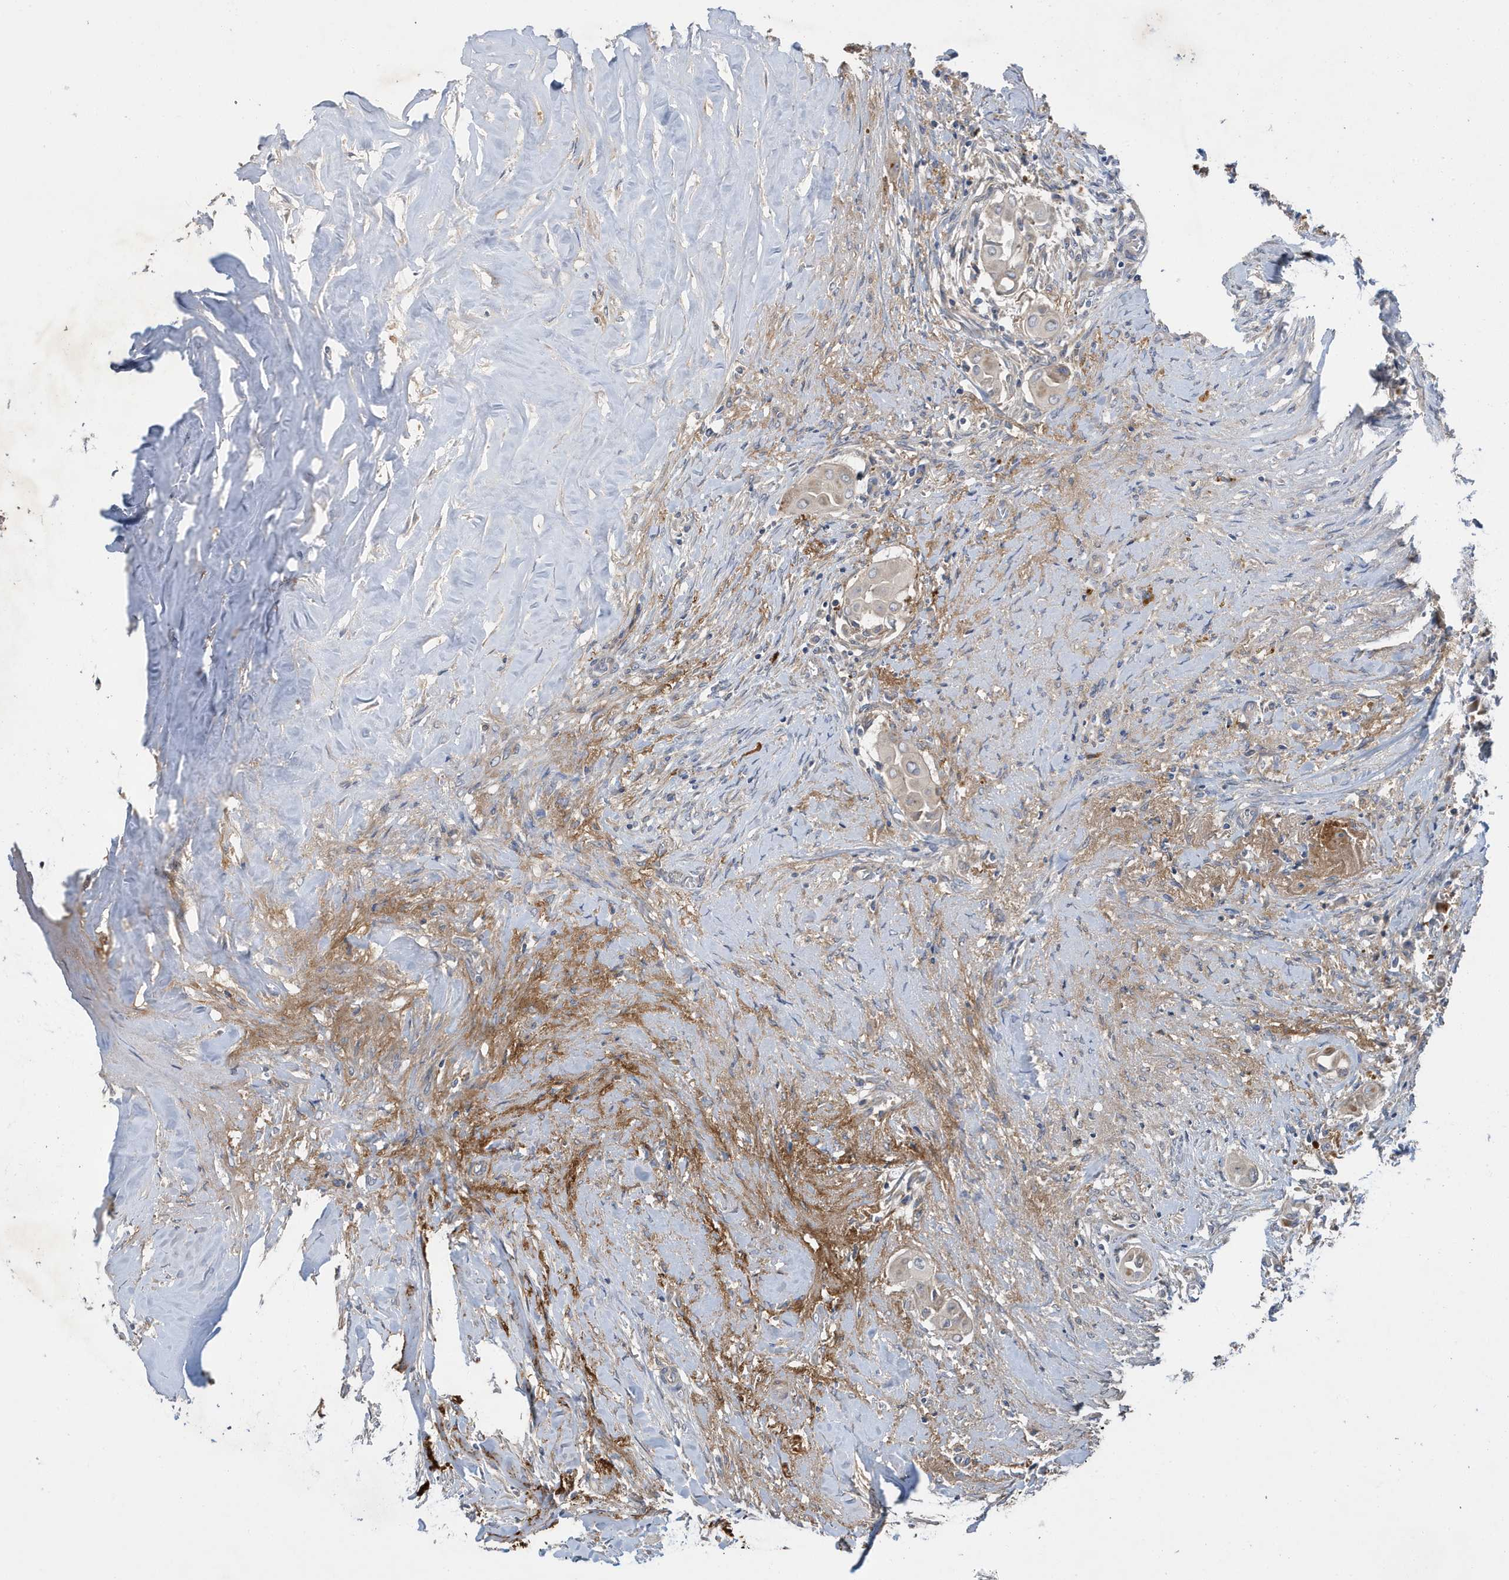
{"staining": {"intensity": "weak", "quantity": "<25%", "location": "cytoplasmic/membranous"}, "tissue": "thyroid cancer", "cell_type": "Tumor cells", "image_type": "cancer", "snomed": [{"axis": "morphology", "description": "Papillary adenocarcinoma, NOS"}, {"axis": "topography", "description": "Thyroid gland"}], "caption": "This histopathology image is of papillary adenocarcinoma (thyroid) stained with immunohistochemistry (IHC) to label a protein in brown with the nuclei are counter-stained blue. There is no expression in tumor cells. The staining is performed using DAB (3,3'-diaminobenzidine) brown chromogen with nuclei counter-stained in using hematoxylin.", "gene": "LAPTM4A", "patient": {"sex": "female", "age": 59}}